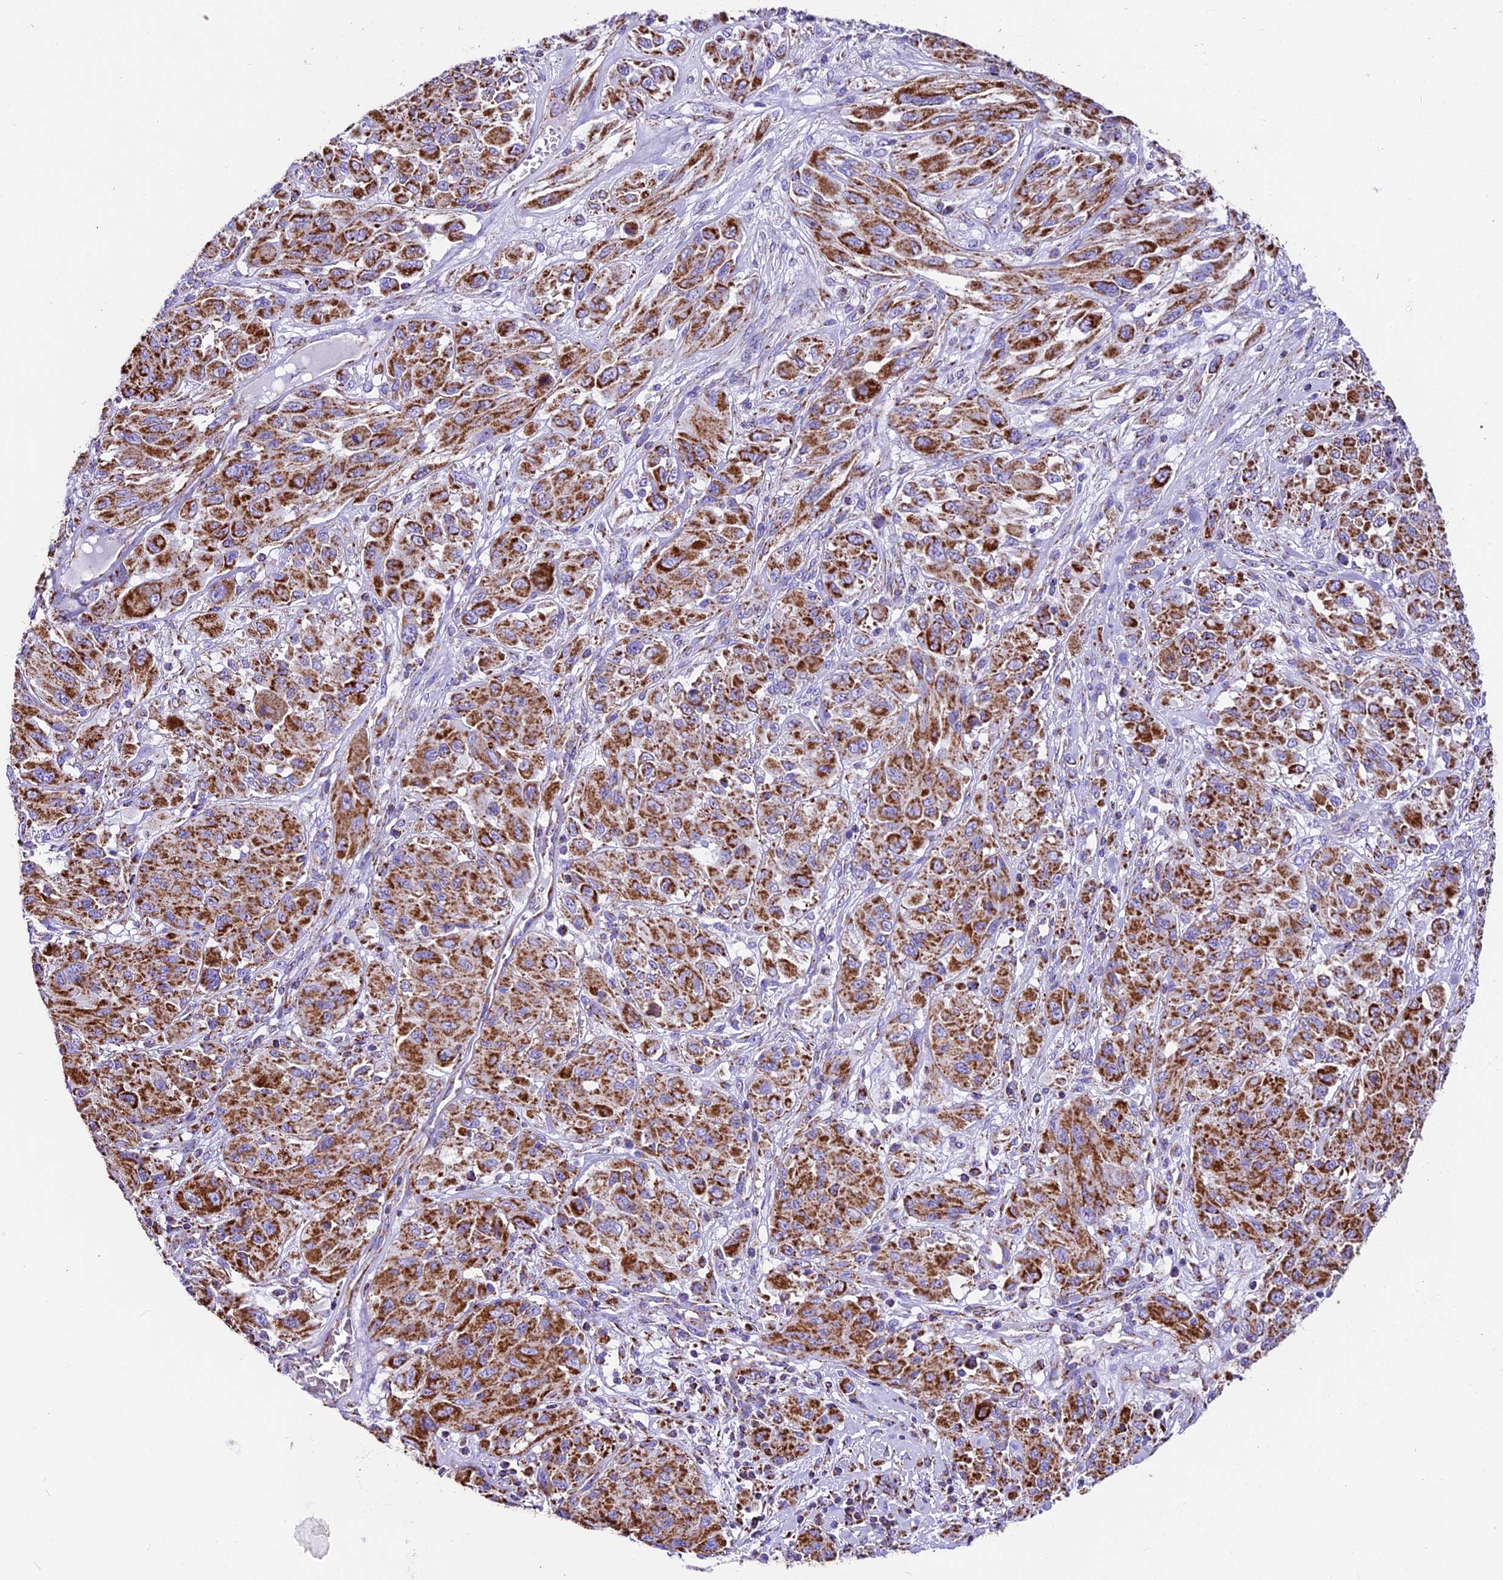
{"staining": {"intensity": "strong", "quantity": ">75%", "location": "cytoplasmic/membranous"}, "tissue": "melanoma", "cell_type": "Tumor cells", "image_type": "cancer", "snomed": [{"axis": "morphology", "description": "Malignant melanoma, NOS"}, {"axis": "topography", "description": "Skin"}], "caption": "Melanoma stained with a brown dye exhibits strong cytoplasmic/membranous positive positivity in about >75% of tumor cells.", "gene": "DCAF5", "patient": {"sex": "female", "age": 91}}